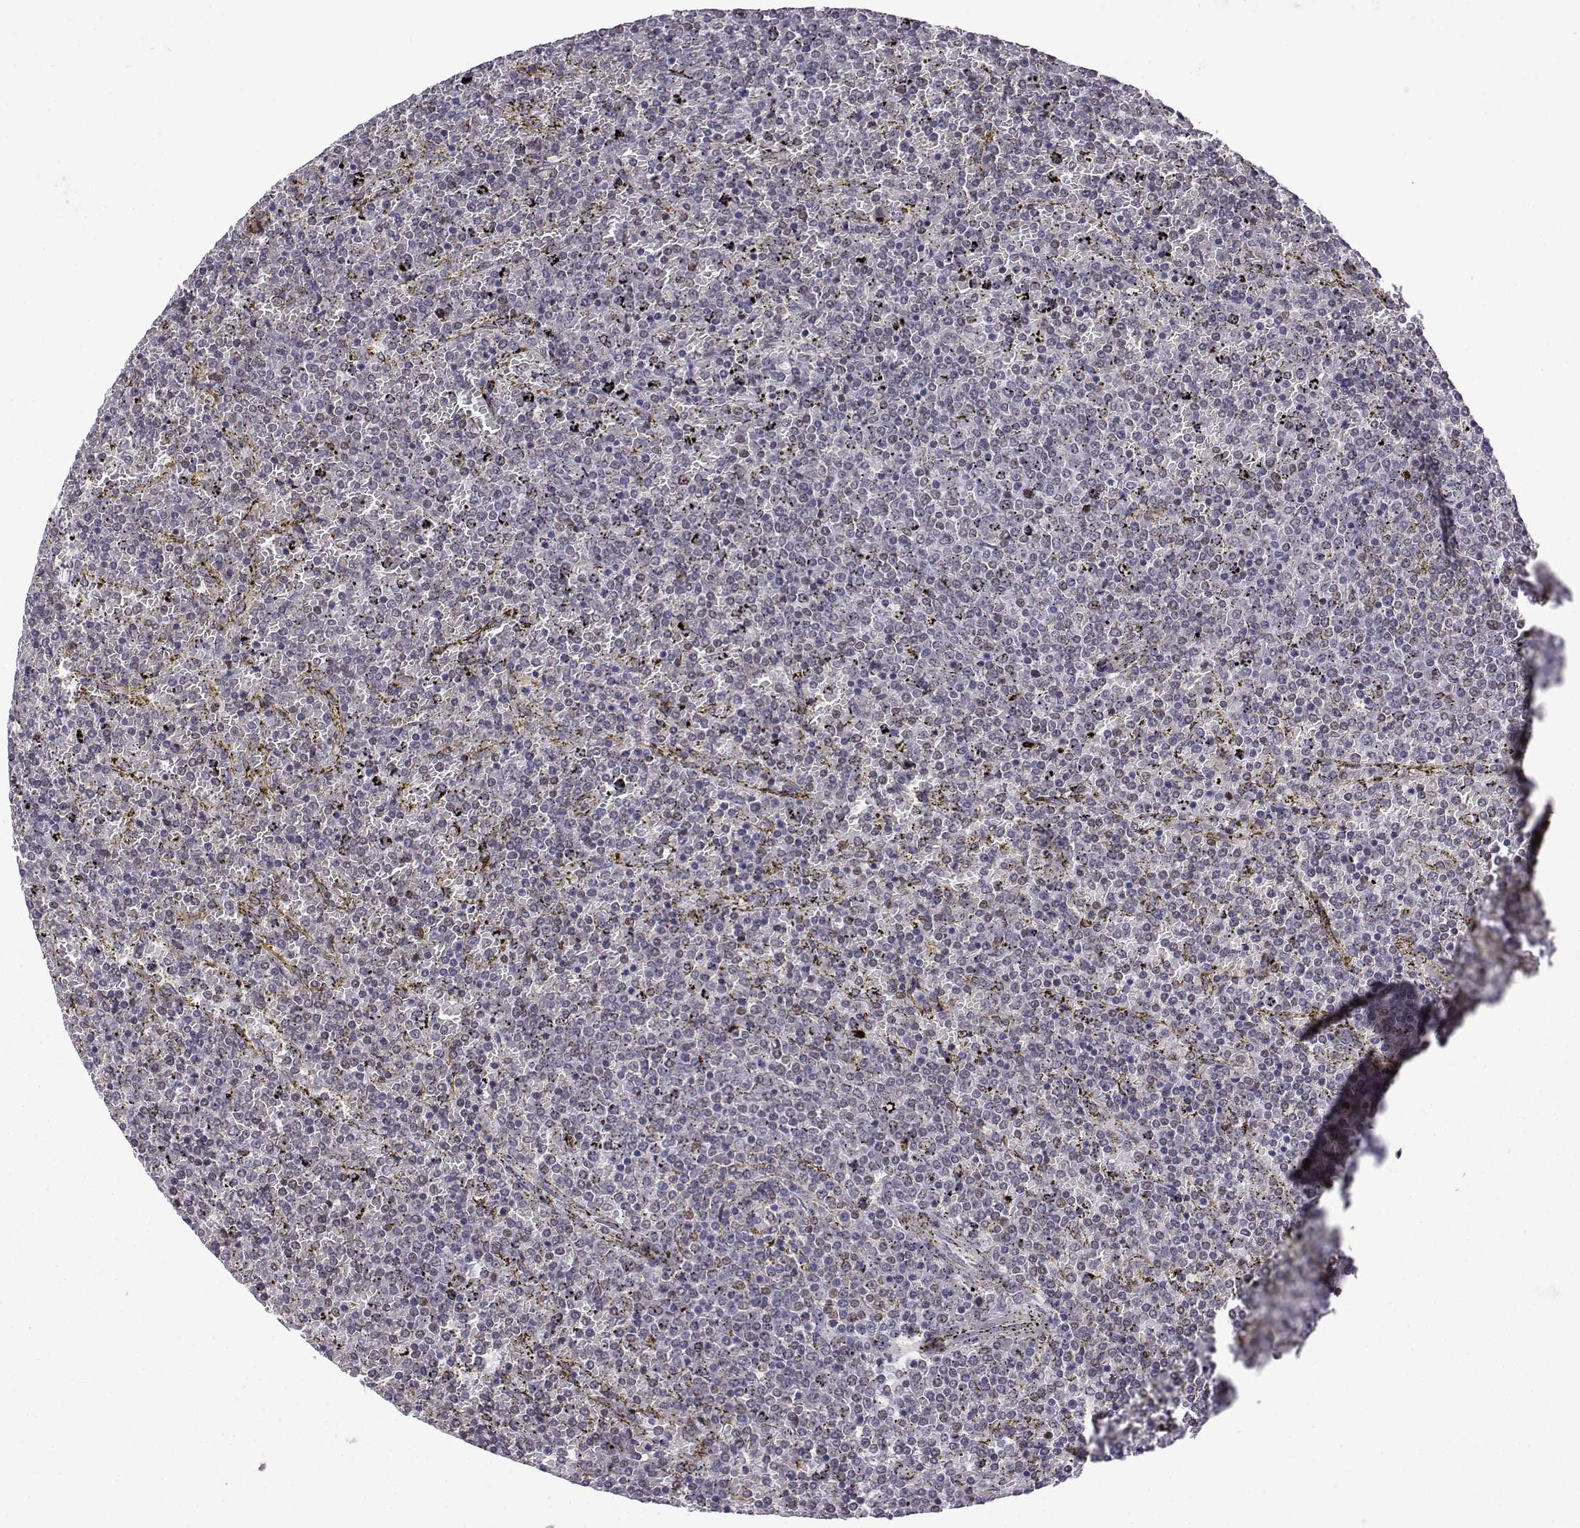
{"staining": {"intensity": "negative", "quantity": "none", "location": "none"}, "tissue": "lymphoma", "cell_type": "Tumor cells", "image_type": "cancer", "snomed": [{"axis": "morphology", "description": "Malignant lymphoma, non-Hodgkin's type, Low grade"}, {"axis": "topography", "description": "Spleen"}], "caption": "DAB (3,3'-diaminobenzidine) immunohistochemical staining of human low-grade malignant lymphoma, non-Hodgkin's type demonstrates no significant positivity in tumor cells.", "gene": "INCENP", "patient": {"sex": "female", "age": 77}}